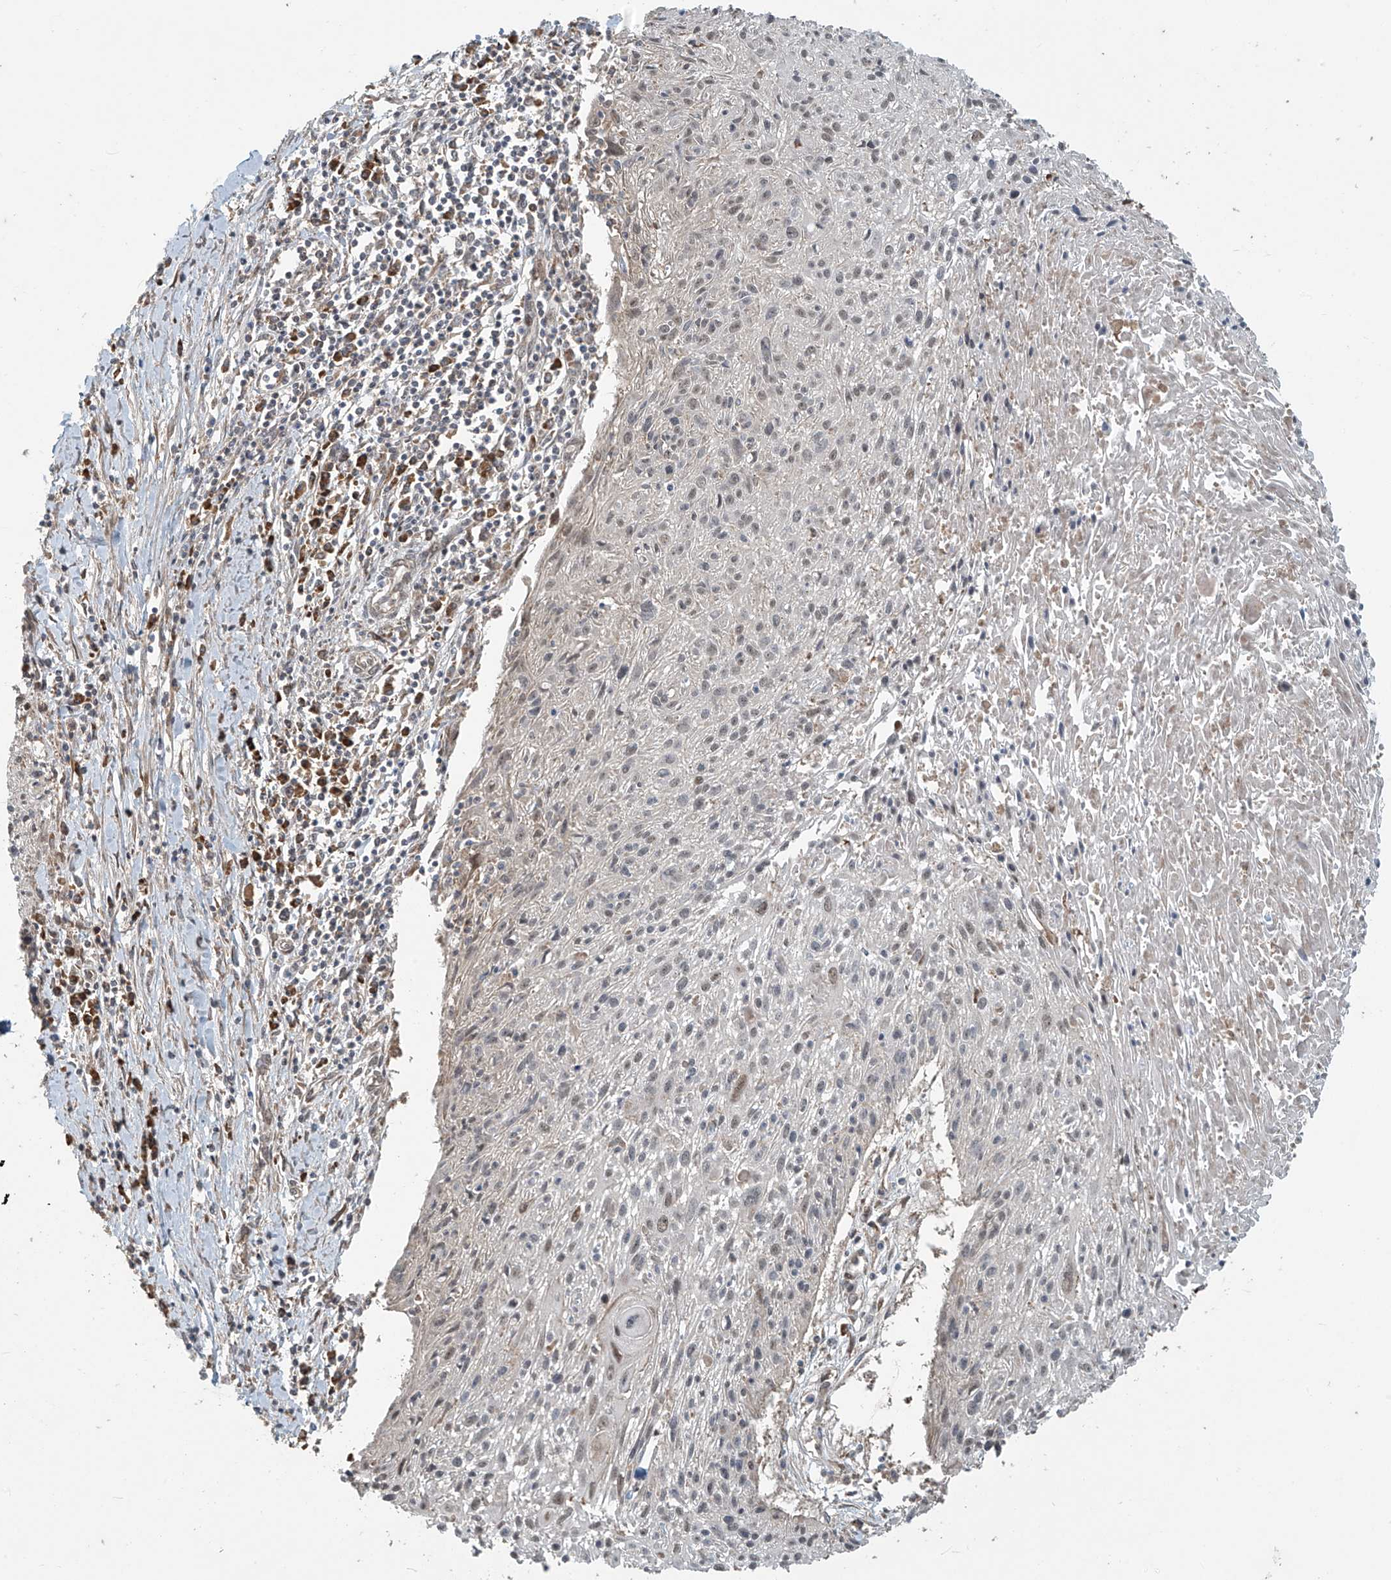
{"staining": {"intensity": "weak", "quantity": "<25%", "location": "nuclear"}, "tissue": "cervical cancer", "cell_type": "Tumor cells", "image_type": "cancer", "snomed": [{"axis": "morphology", "description": "Squamous cell carcinoma, NOS"}, {"axis": "topography", "description": "Cervix"}], "caption": "An immunohistochemistry photomicrograph of cervical cancer is shown. There is no staining in tumor cells of cervical cancer.", "gene": "KATNIP", "patient": {"sex": "female", "age": 51}}